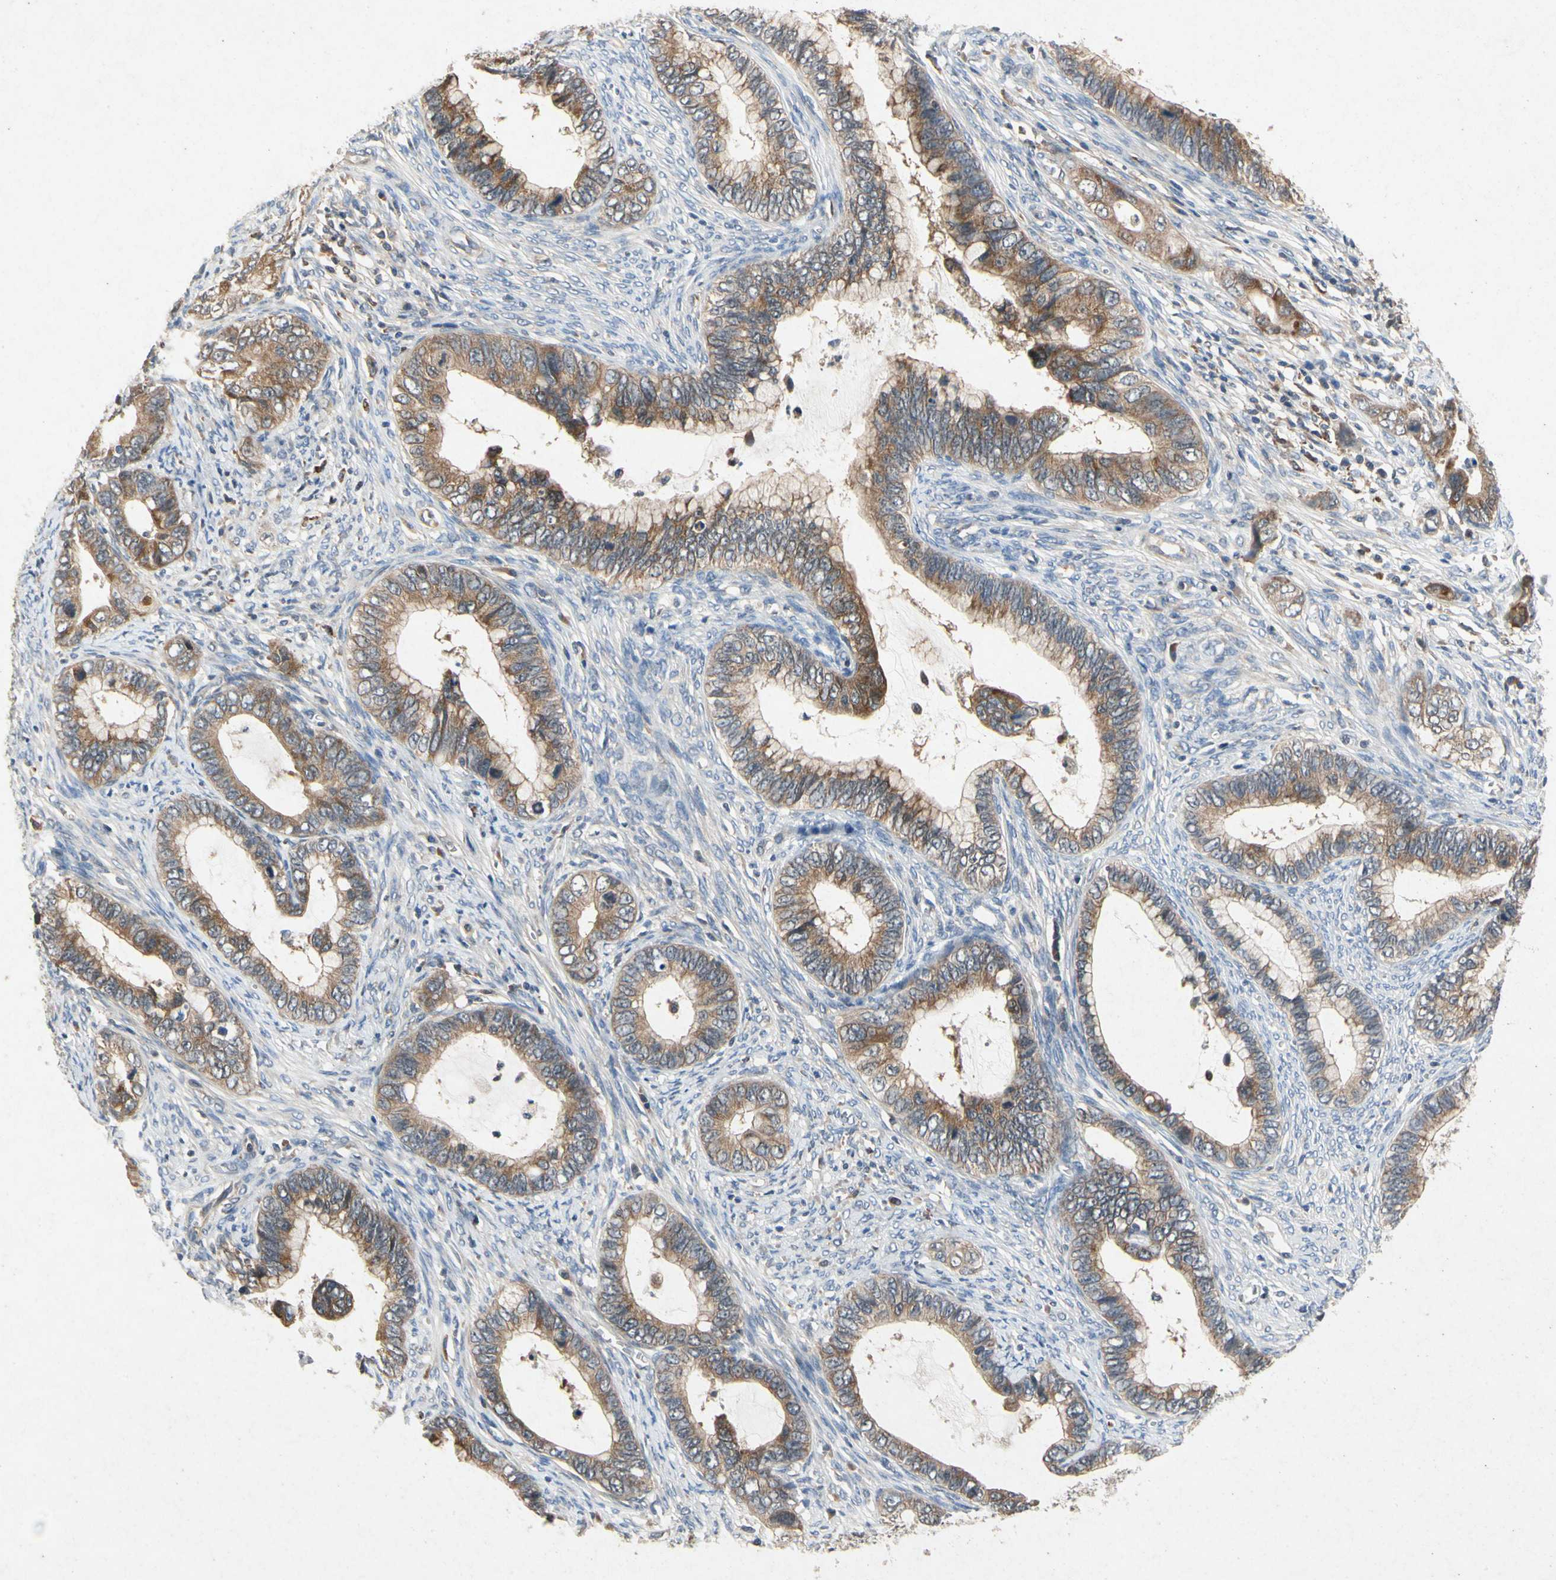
{"staining": {"intensity": "moderate", "quantity": ">75%", "location": "cytoplasmic/membranous"}, "tissue": "cervical cancer", "cell_type": "Tumor cells", "image_type": "cancer", "snomed": [{"axis": "morphology", "description": "Adenocarcinoma, NOS"}, {"axis": "topography", "description": "Cervix"}], "caption": "Protein expression by immunohistochemistry shows moderate cytoplasmic/membranous expression in approximately >75% of tumor cells in cervical adenocarcinoma.", "gene": "RPS6KA1", "patient": {"sex": "female", "age": 44}}